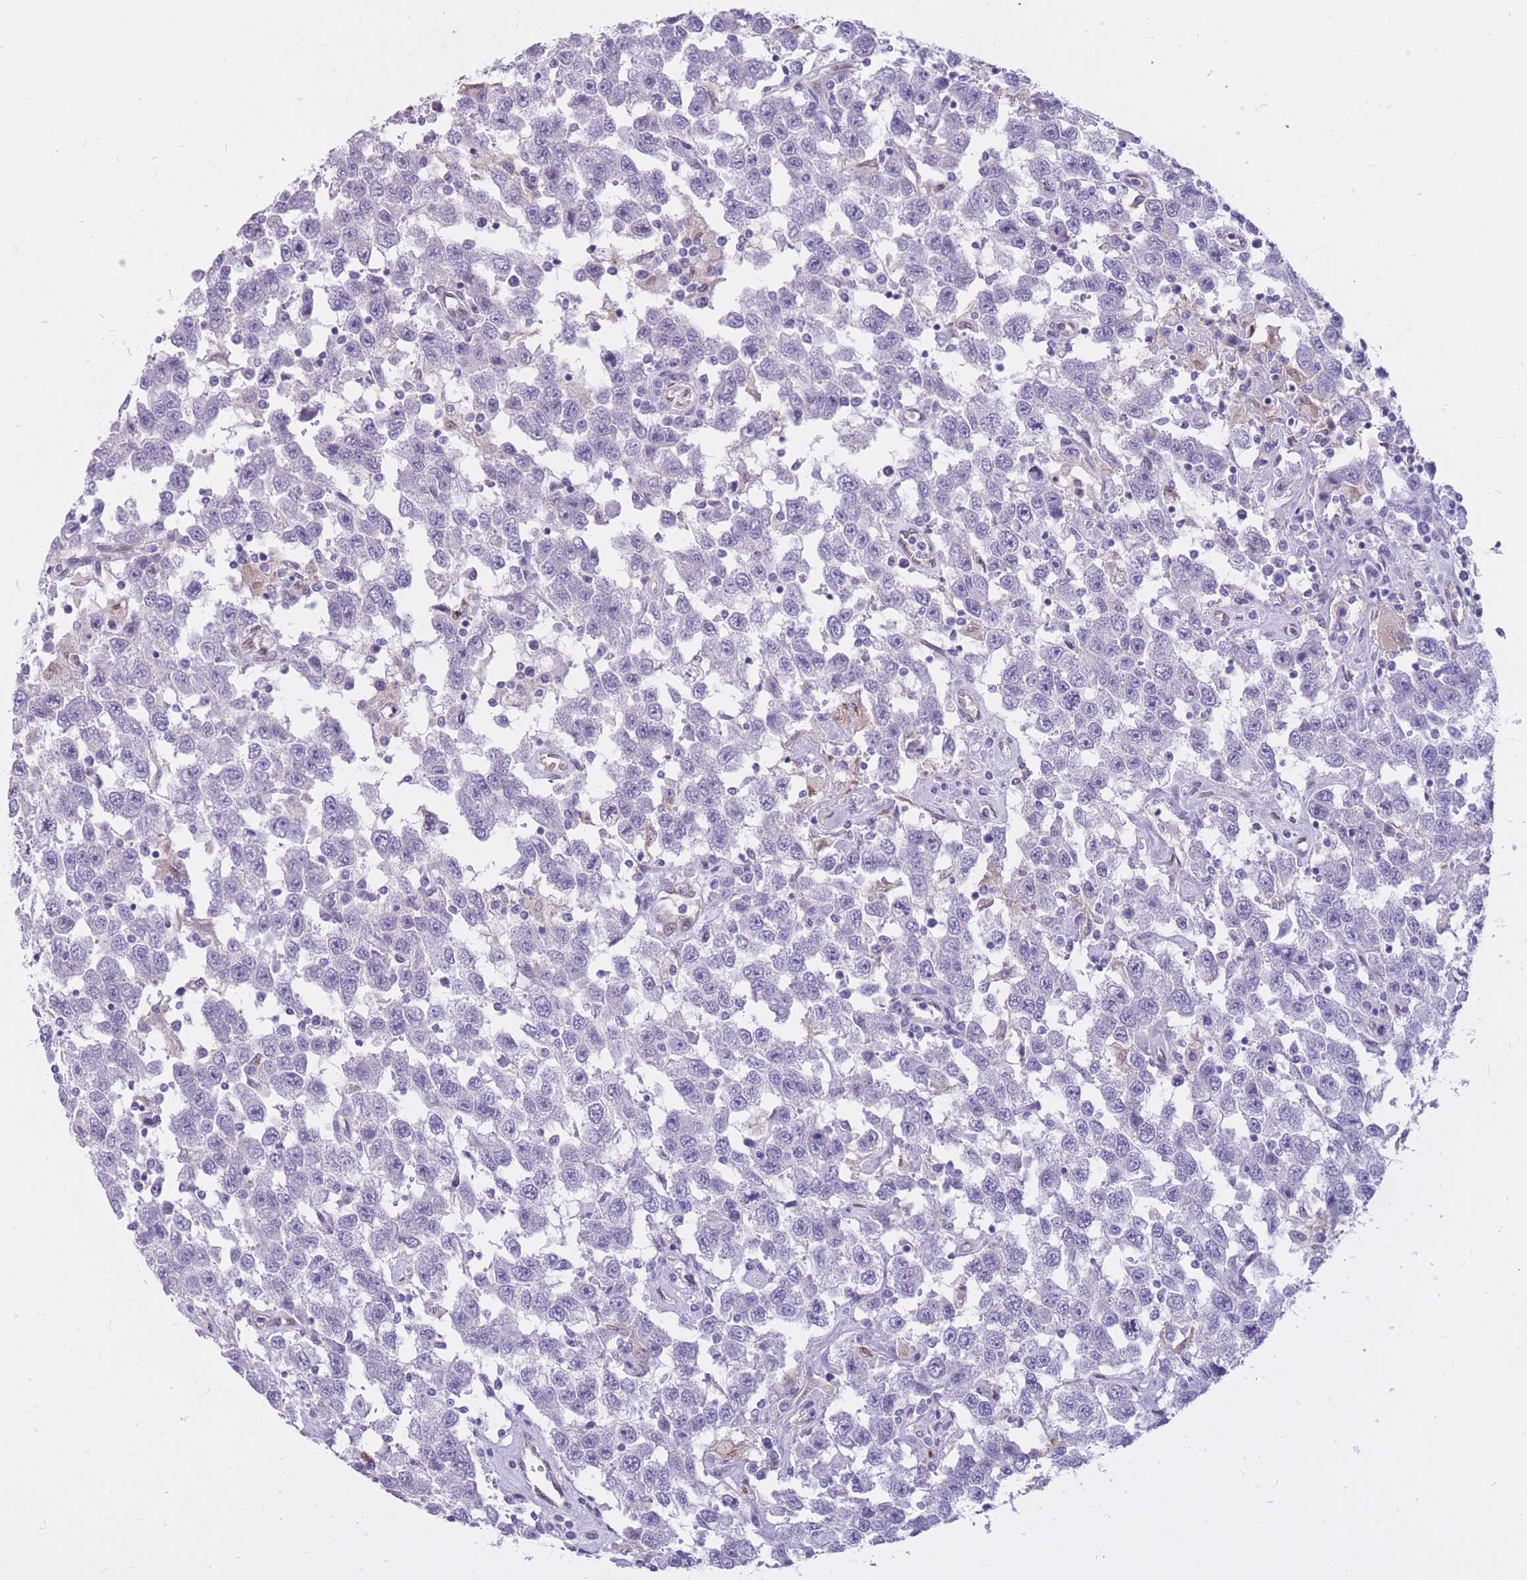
{"staining": {"intensity": "negative", "quantity": "none", "location": "none"}, "tissue": "testis cancer", "cell_type": "Tumor cells", "image_type": "cancer", "snomed": [{"axis": "morphology", "description": "Seminoma, NOS"}, {"axis": "topography", "description": "Testis"}], "caption": "DAB (3,3'-diaminobenzidine) immunohistochemical staining of human testis seminoma exhibits no significant staining in tumor cells.", "gene": "HOOK2", "patient": {"sex": "male", "age": 41}}